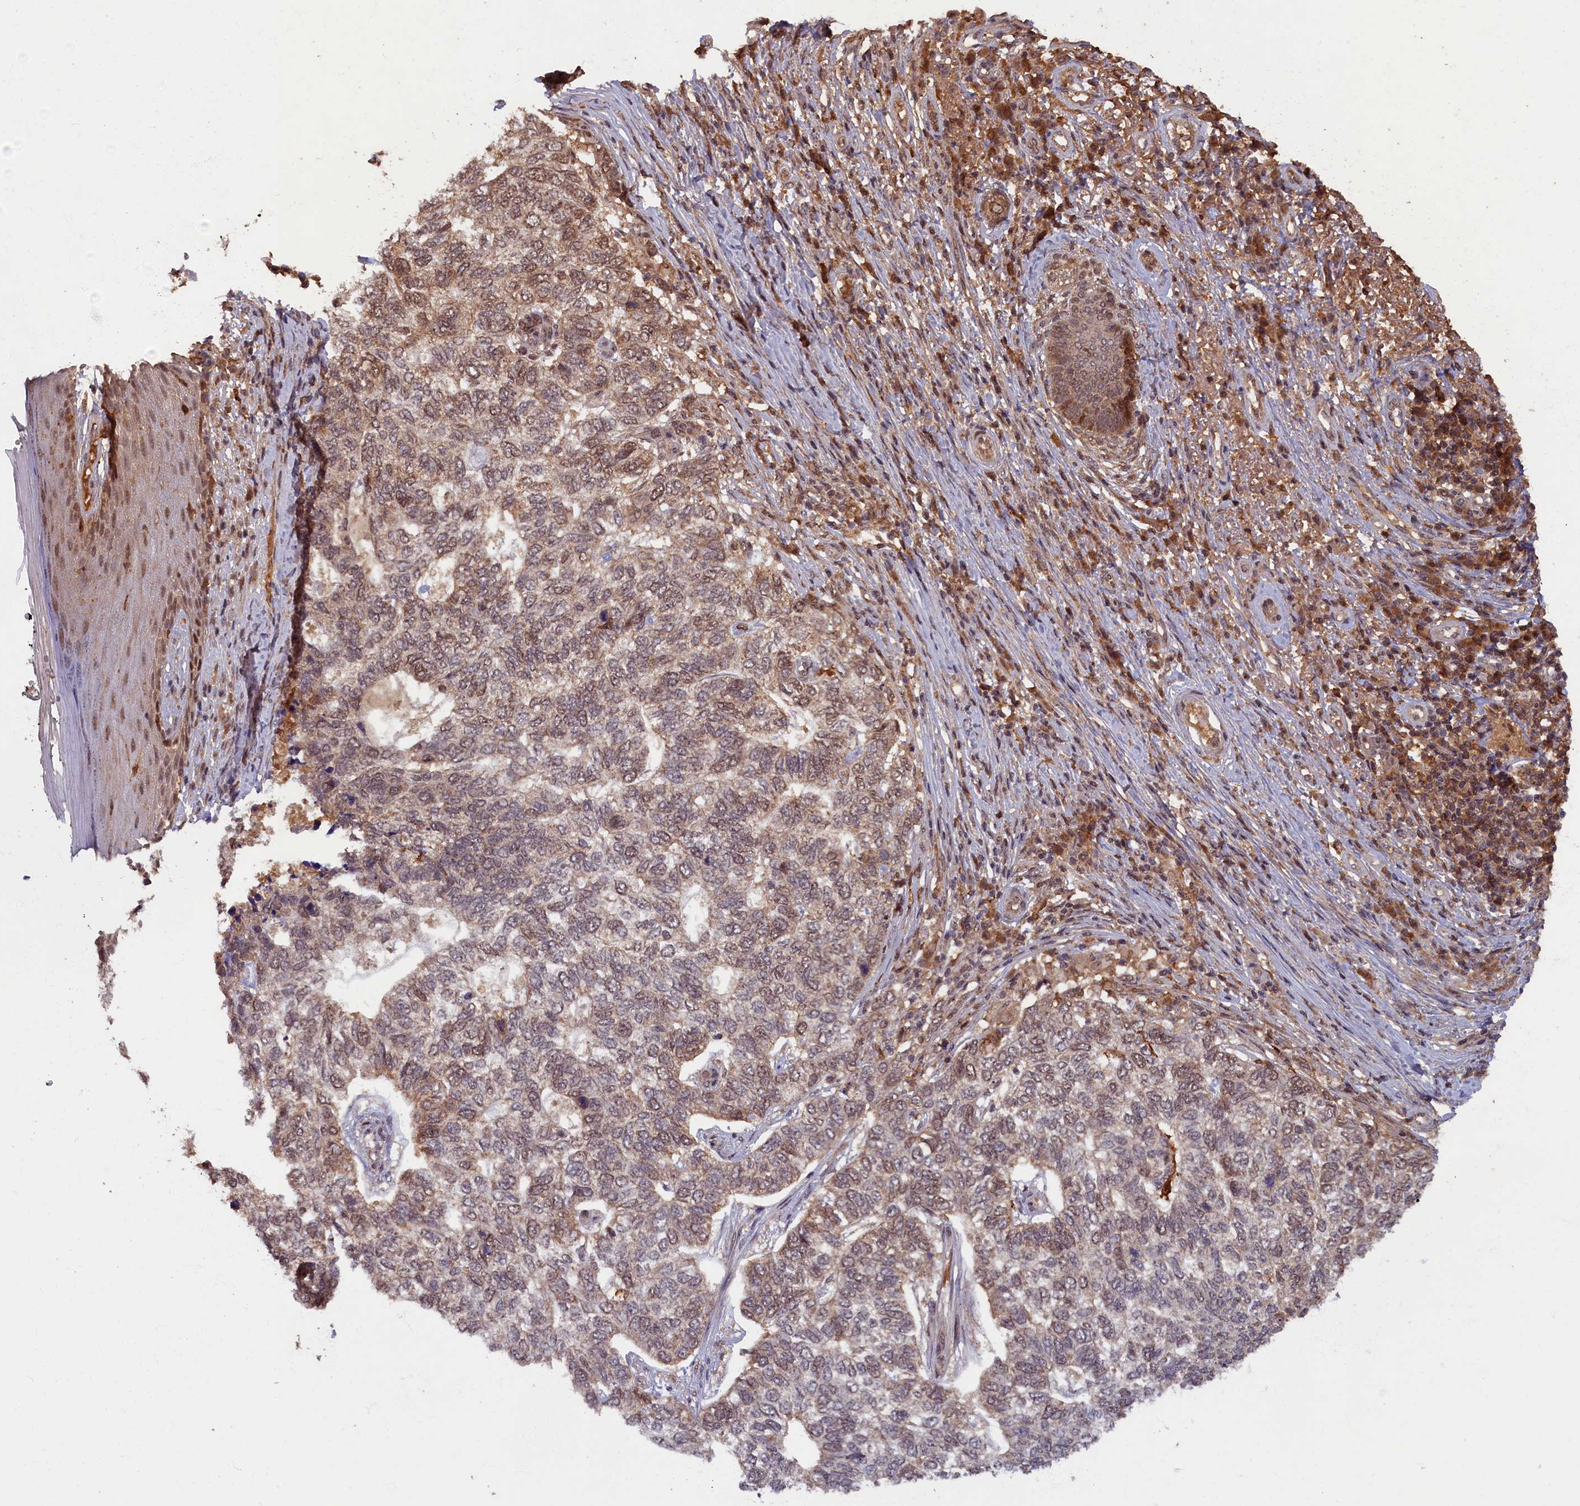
{"staining": {"intensity": "moderate", "quantity": "25%-75%", "location": "cytoplasmic/membranous,nuclear"}, "tissue": "skin cancer", "cell_type": "Tumor cells", "image_type": "cancer", "snomed": [{"axis": "morphology", "description": "Basal cell carcinoma"}, {"axis": "topography", "description": "Skin"}], "caption": "High-power microscopy captured an IHC image of skin basal cell carcinoma, revealing moderate cytoplasmic/membranous and nuclear staining in approximately 25%-75% of tumor cells.", "gene": "BRCA1", "patient": {"sex": "female", "age": 65}}